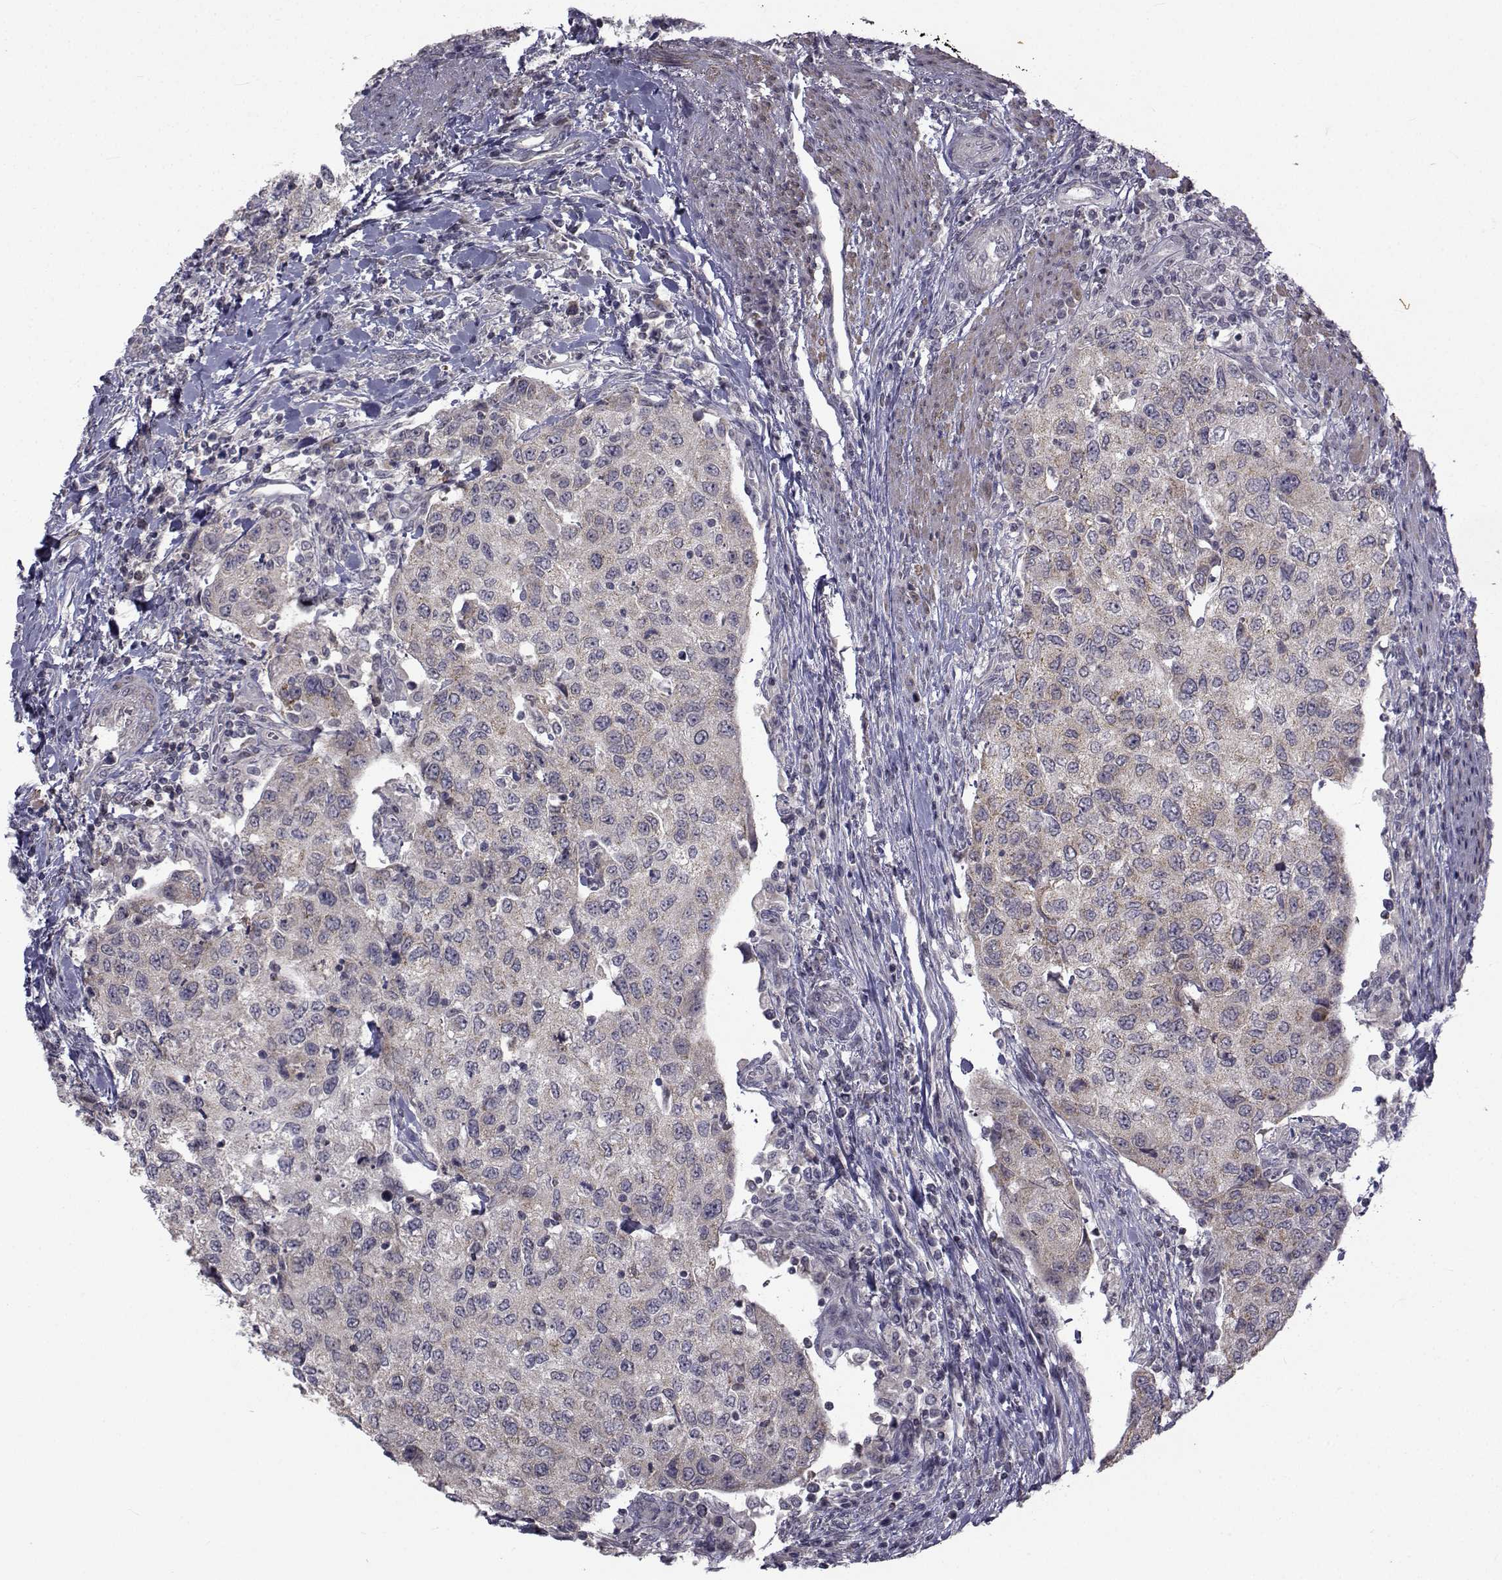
{"staining": {"intensity": "weak", "quantity": "25%-75%", "location": "cytoplasmic/membranous"}, "tissue": "urothelial cancer", "cell_type": "Tumor cells", "image_type": "cancer", "snomed": [{"axis": "morphology", "description": "Urothelial carcinoma, High grade"}, {"axis": "topography", "description": "Urinary bladder"}], "caption": "Tumor cells exhibit low levels of weak cytoplasmic/membranous expression in approximately 25%-75% of cells in human high-grade urothelial carcinoma.", "gene": "FDXR", "patient": {"sex": "female", "age": 78}}